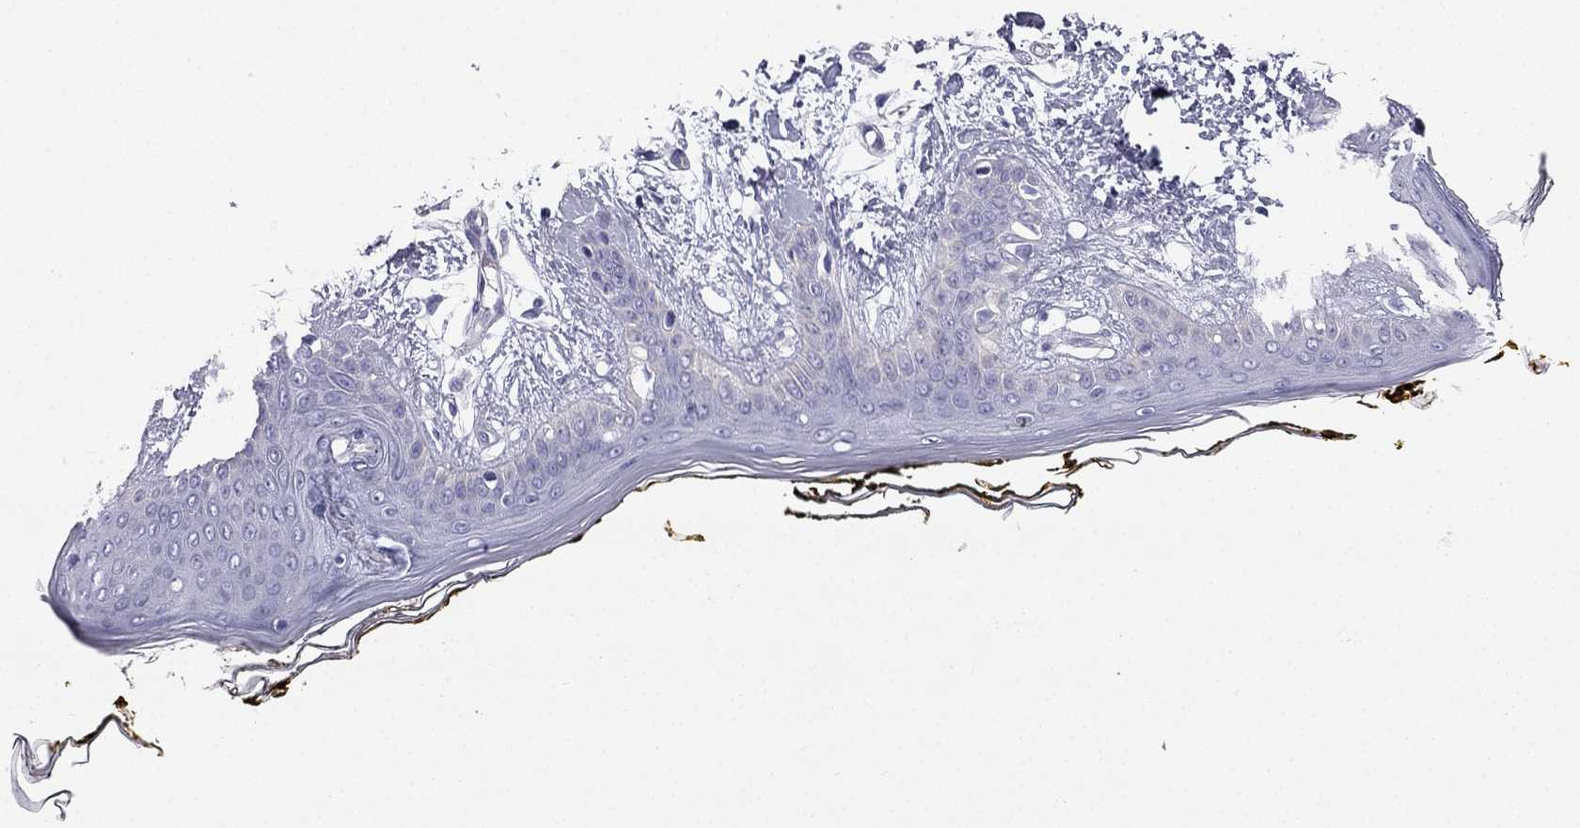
{"staining": {"intensity": "negative", "quantity": "none", "location": "none"}, "tissue": "skin", "cell_type": "Fibroblasts", "image_type": "normal", "snomed": [{"axis": "morphology", "description": "Normal tissue, NOS"}, {"axis": "topography", "description": "Skin"}], "caption": "This is an IHC micrograph of normal human skin. There is no positivity in fibroblasts.", "gene": "GJA8", "patient": {"sex": "female", "age": 34}}